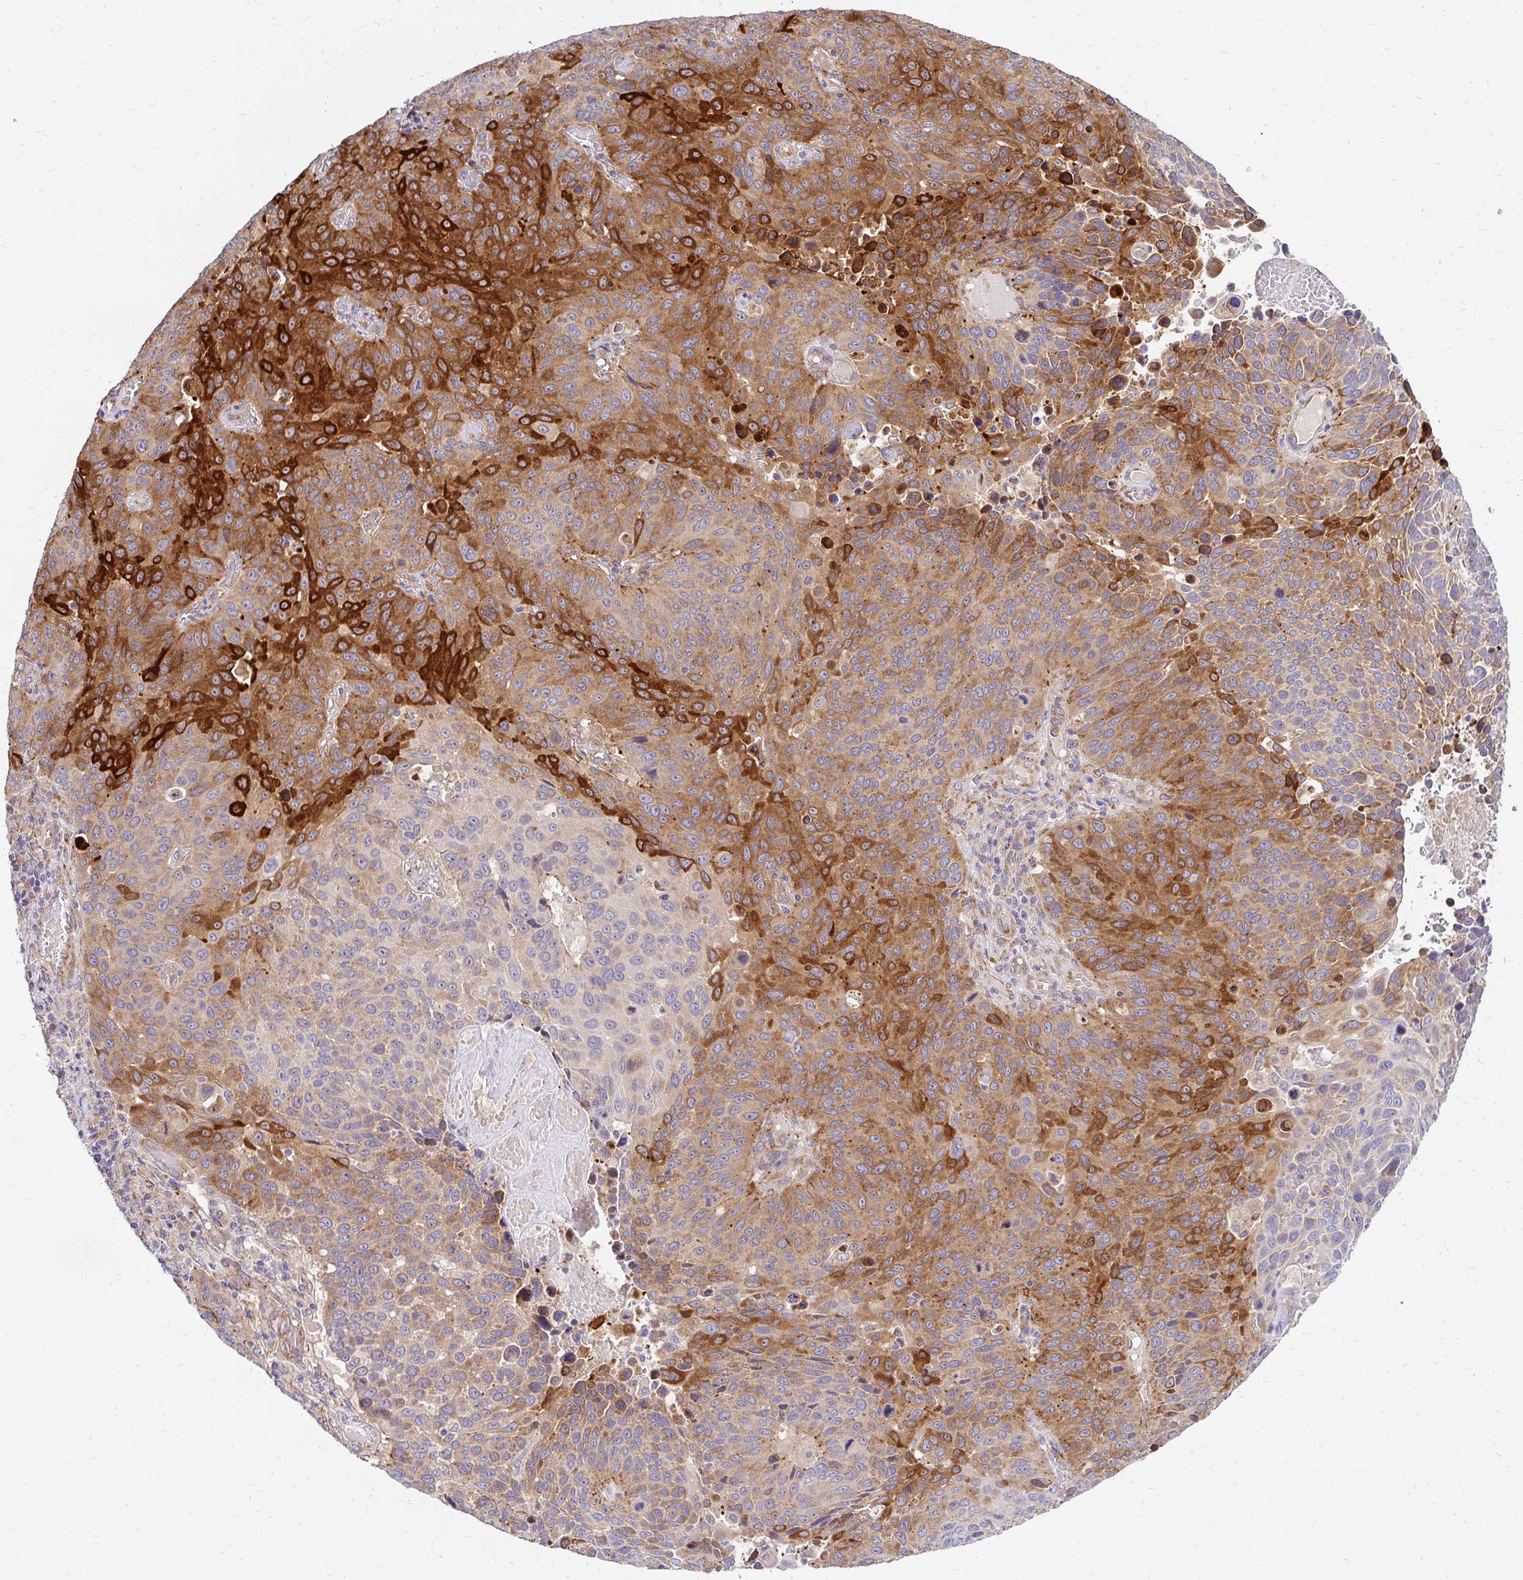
{"staining": {"intensity": "strong", "quantity": "<25%", "location": "cytoplasmic/membranous"}, "tissue": "lung cancer", "cell_type": "Tumor cells", "image_type": "cancer", "snomed": [{"axis": "morphology", "description": "Squamous cell carcinoma, NOS"}, {"axis": "topography", "description": "Lung"}], "caption": "The micrograph displays staining of squamous cell carcinoma (lung), revealing strong cytoplasmic/membranous protein expression (brown color) within tumor cells.", "gene": "IDUA", "patient": {"sex": "male", "age": 68}}